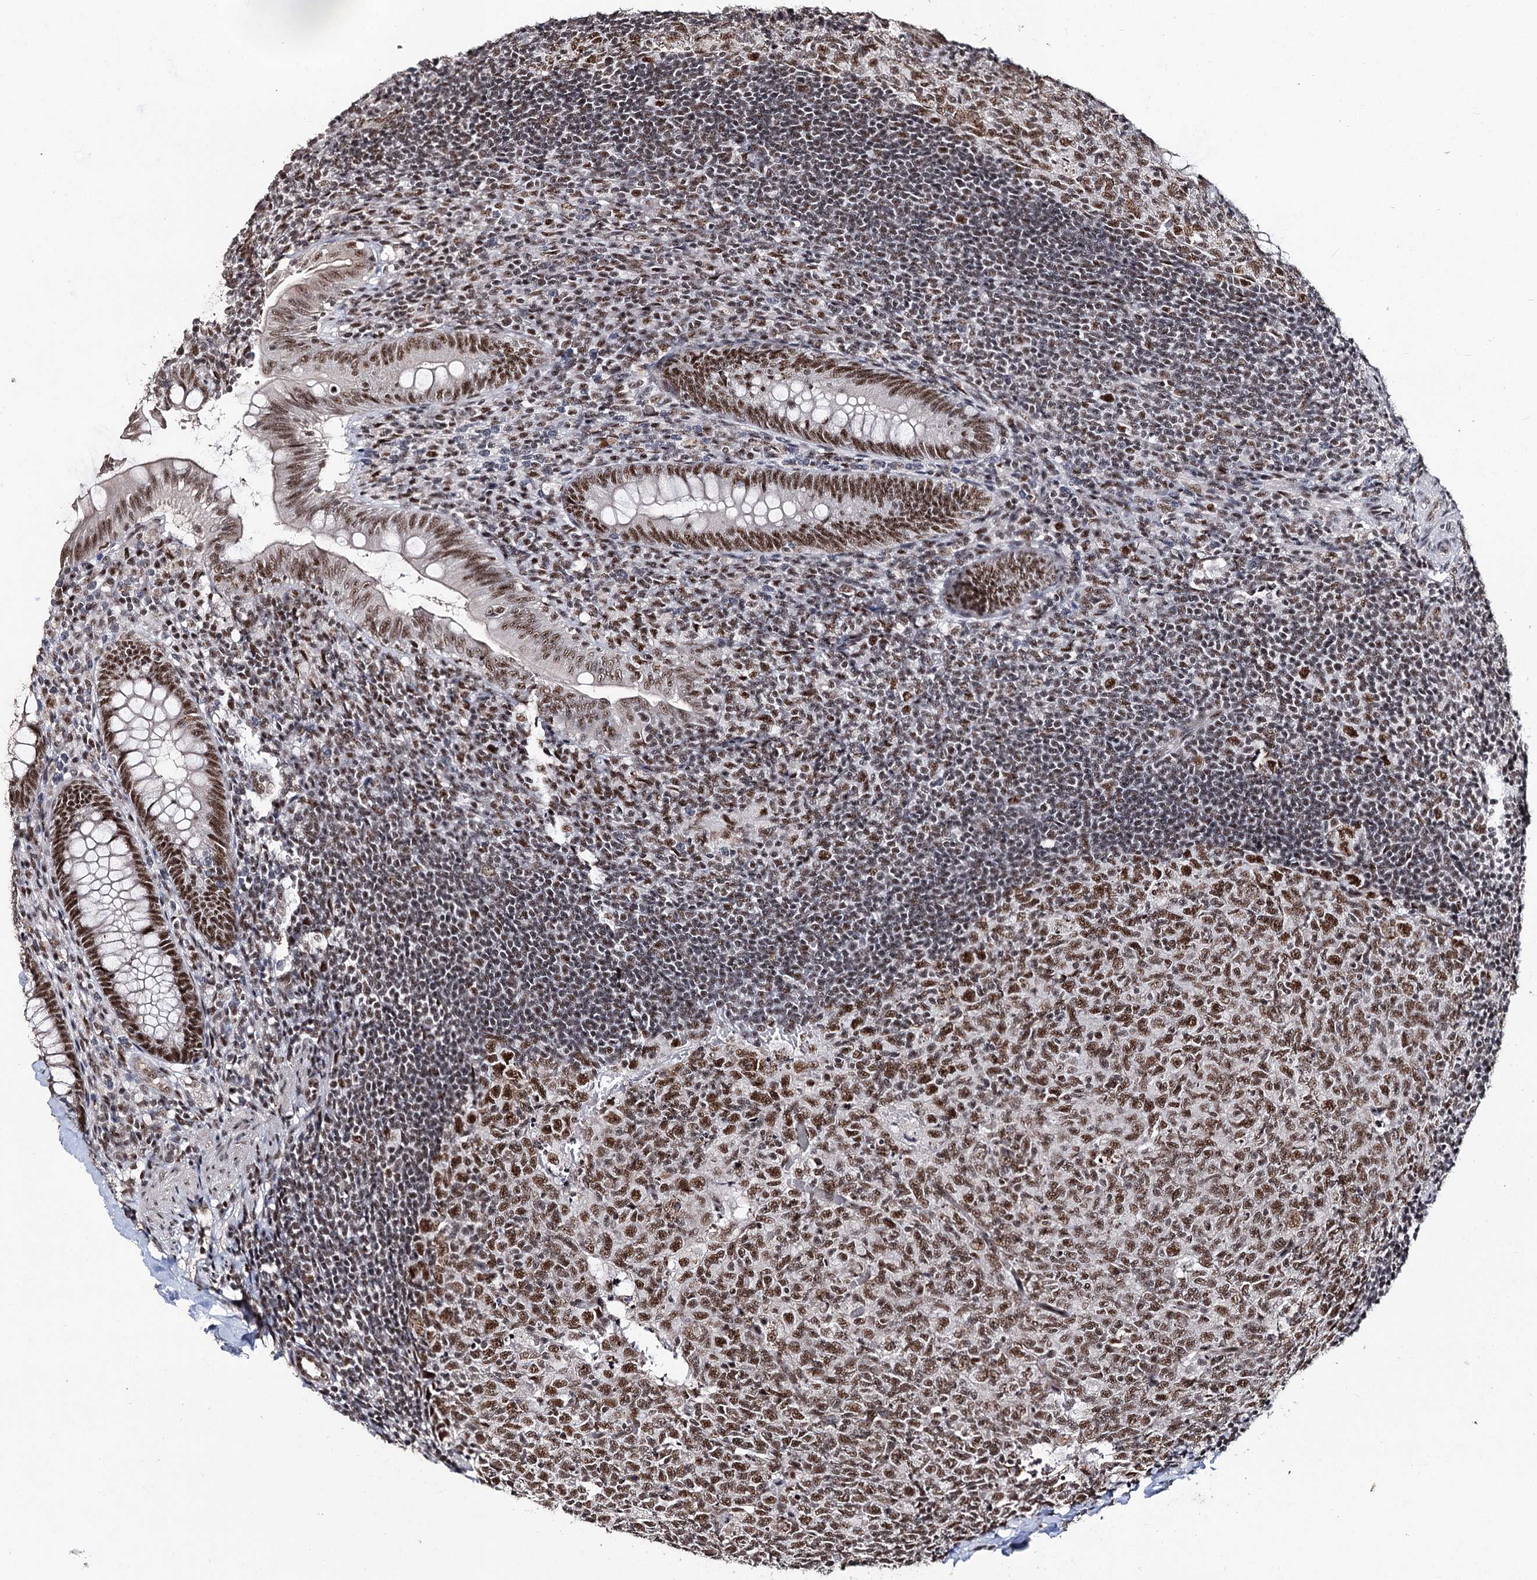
{"staining": {"intensity": "strong", "quantity": ">75%", "location": "nuclear"}, "tissue": "appendix", "cell_type": "Glandular cells", "image_type": "normal", "snomed": [{"axis": "morphology", "description": "Normal tissue, NOS"}, {"axis": "topography", "description": "Appendix"}], "caption": "Glandular cells reveal high levels of strong nuclear expression in about >75% of cells in normal appendix. (DAB (3,3'-diaminobenzidine) IHC, brown staining for protein, blue staining for nuclei).", "gene": "U2SURP", "patient": {"sex": "male", "age": 14}}